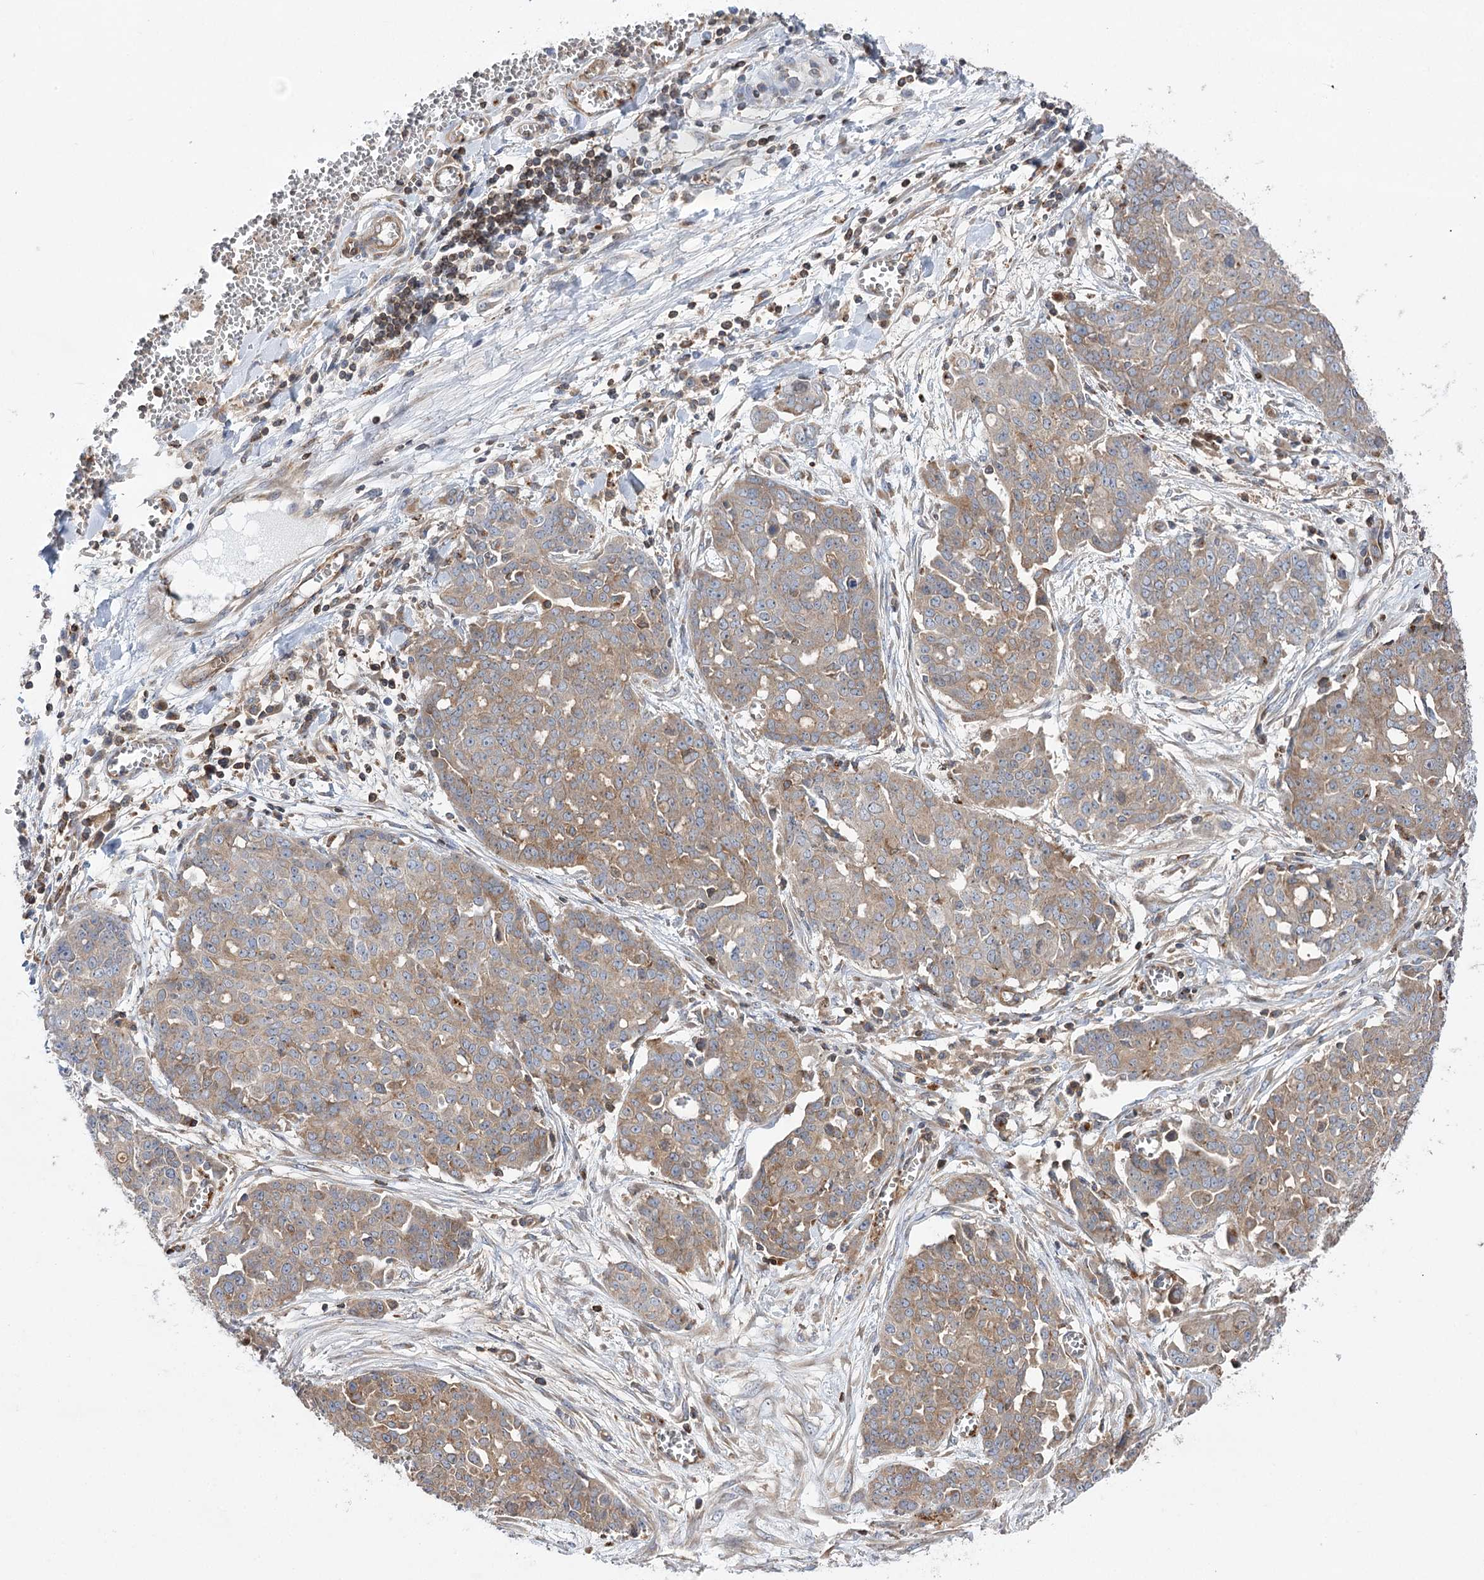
{"staining": {"intensity": "weak", "quantity": "25%-75%", "location": "cytoplasmic/membranous"}, "tissue": "ovarian cancer", "cell_type": "Tumor cells", "image_type": "cancer", "snomed": [{"axis": "morphology", "description": "Cystadenocarcinoma, serous, NOS"}, {"axis": "topography", "description": "Soft tissue"}, {"axis": "topography", "description": "Ovary"}], "caption": "DAB (3,3'-diaminobenzidine) immunohistochemical staining of human serous cystadenocarcinoma (ovarian) reveals weak cytoplasmic/membranous protein positivity in approximately 25%-75% of tumor cells. The protein of interest is stained brown, and the nuclei are stained in blue (DAB IHC with brightfield microscopy, high magnification).", "gene": "VPS37B", "patient": {"sex": "female", "age": 57}}